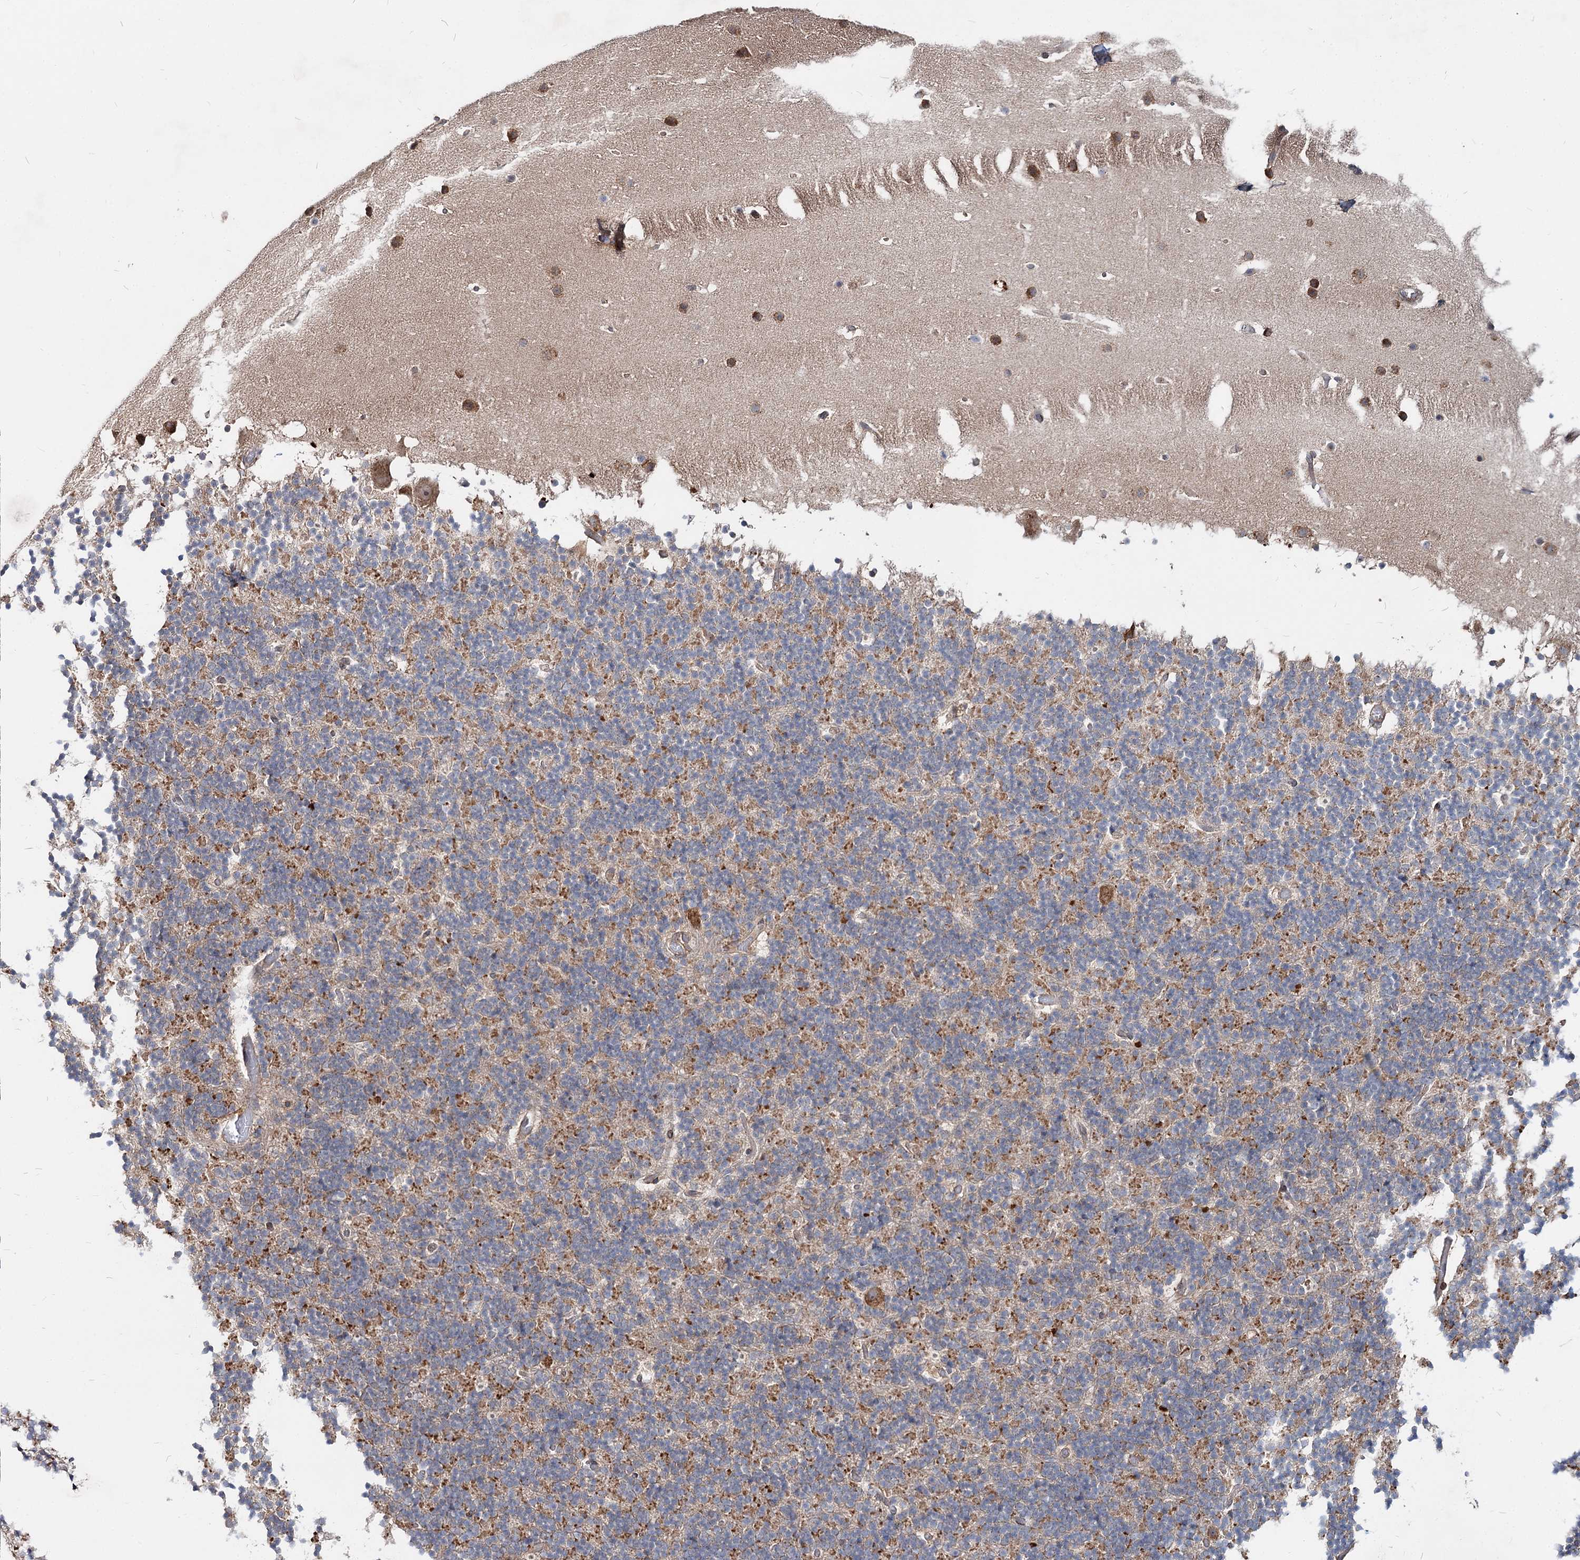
{"staining": {"intensity": "weak", "quantity": "<25%", "location": "cytoplasmic/membranous"}, "tissue": "cerebellum", "cell_type": "Cells in granular layer", "image_type": "normal", "snomed": [{"axis": "morphology", "description": "Normal tissue, NOS"}, {"axis": "topography", "description": "Cerebellum"}], "caption": "A histopathology image of cerebellum stained for a protein exhibits no brown staining in cells in granular layer. (DAB immunohistochemistry with hematoxylin counter stain).", "gene": "SPART", "patient": {"sex": "male", "age": 57}}